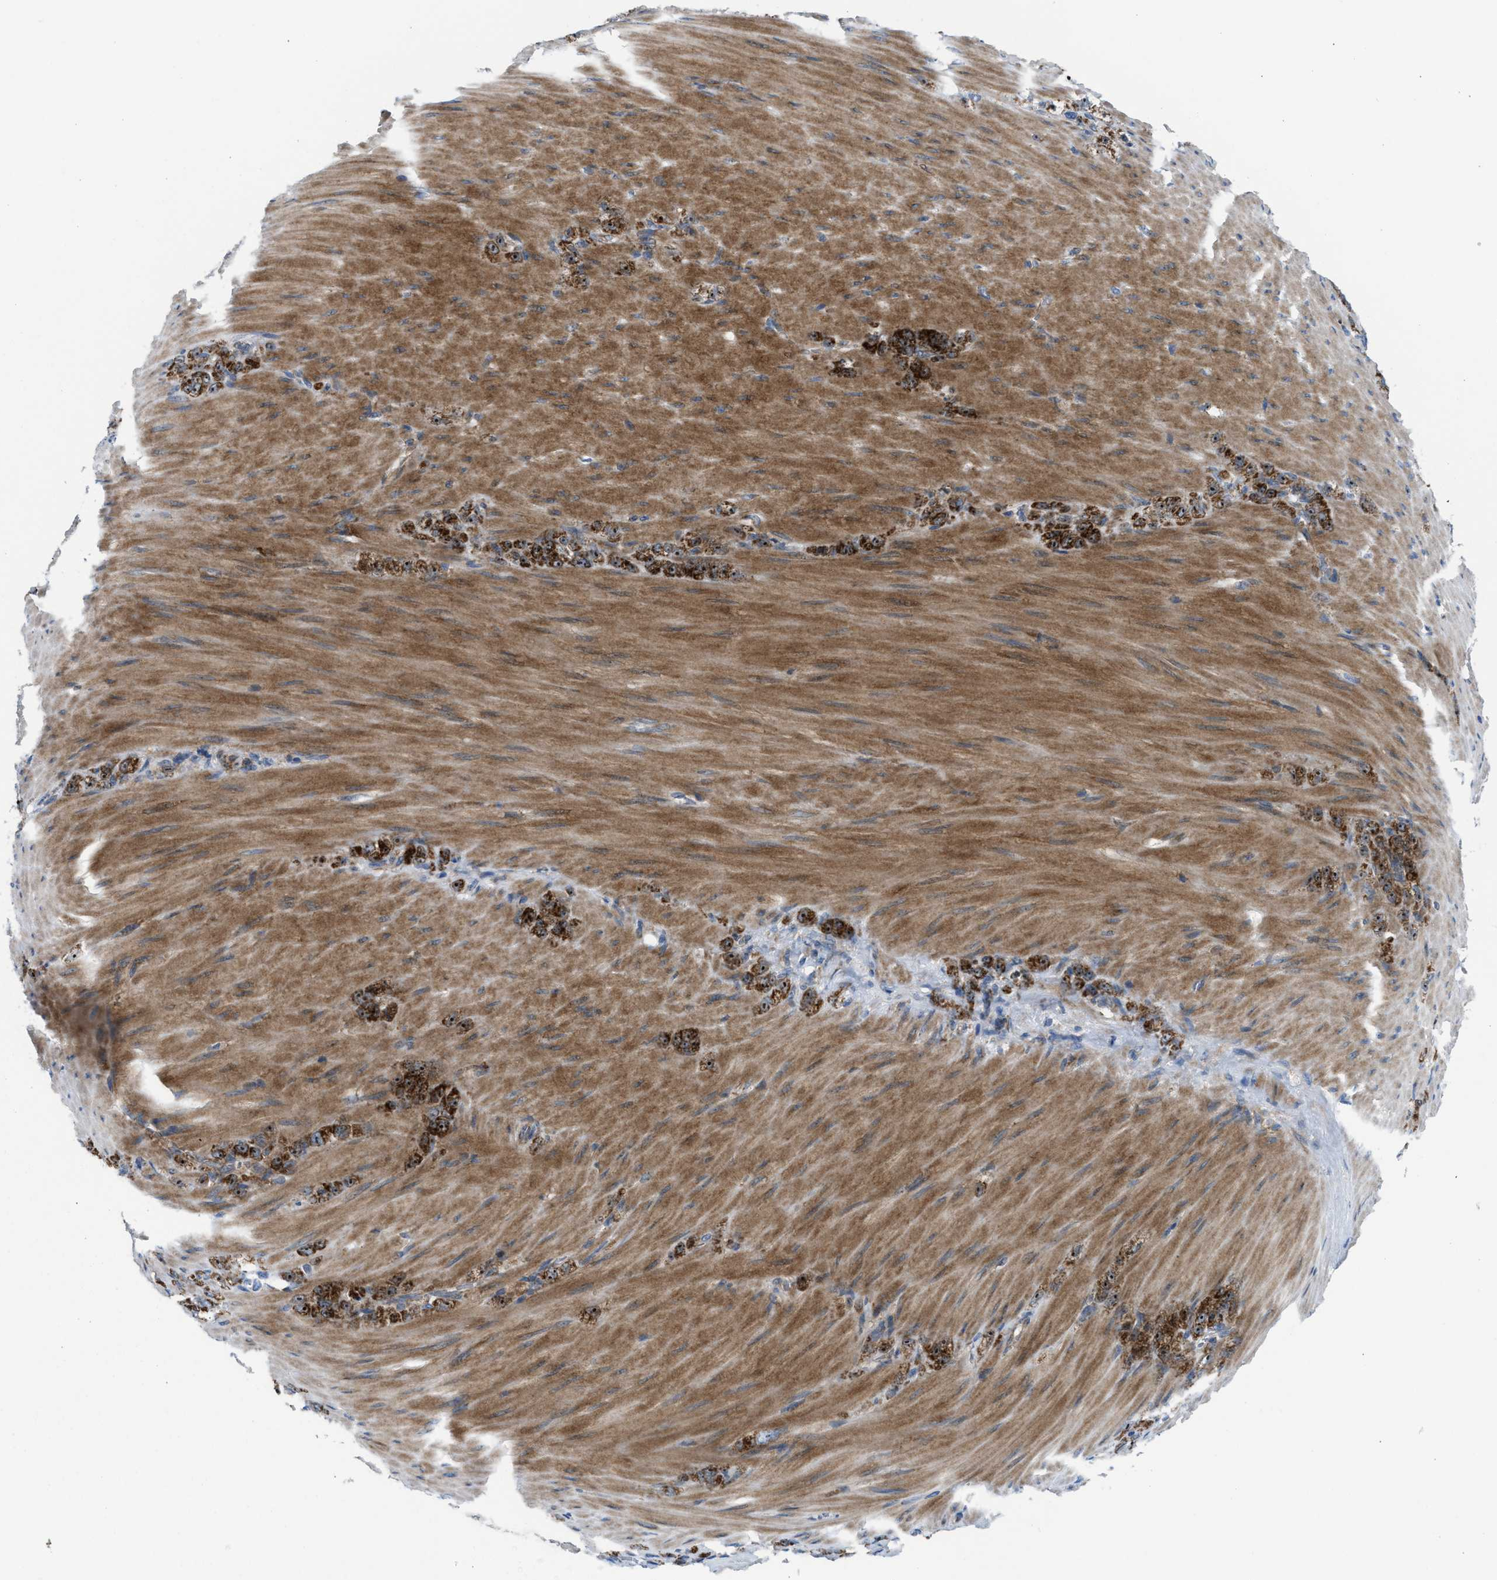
{"staining": {"intensity": "strong", "quantity": ">75%", "location": "cytoplasmic/membranous,nuclear"}, "tissue": "stomach cancer", "cell_type": "Tumor cells", "image_type": "cancer", "snomed": [{"axis": "morphology", "description": "Normal tissue, NOS"}, {"axis": "morphology", "description": "Adenocarcinoma, NOS"}, {"axis": "topography", "description": "Stomach"}], "caption": "Immunohistochemistry micrograph of neoplastic tissue: human stomach cancer stained using immunohistochemistry demonstrates high levels of strong protein expression localized specifically in the cytoplasmic/membranous and nuclear of tumor cells, appearing as a cytoplasmic/membranous and nuclear brown color.", "gene": "TPH1", "patient": {"sex": "male", "age": 82}}